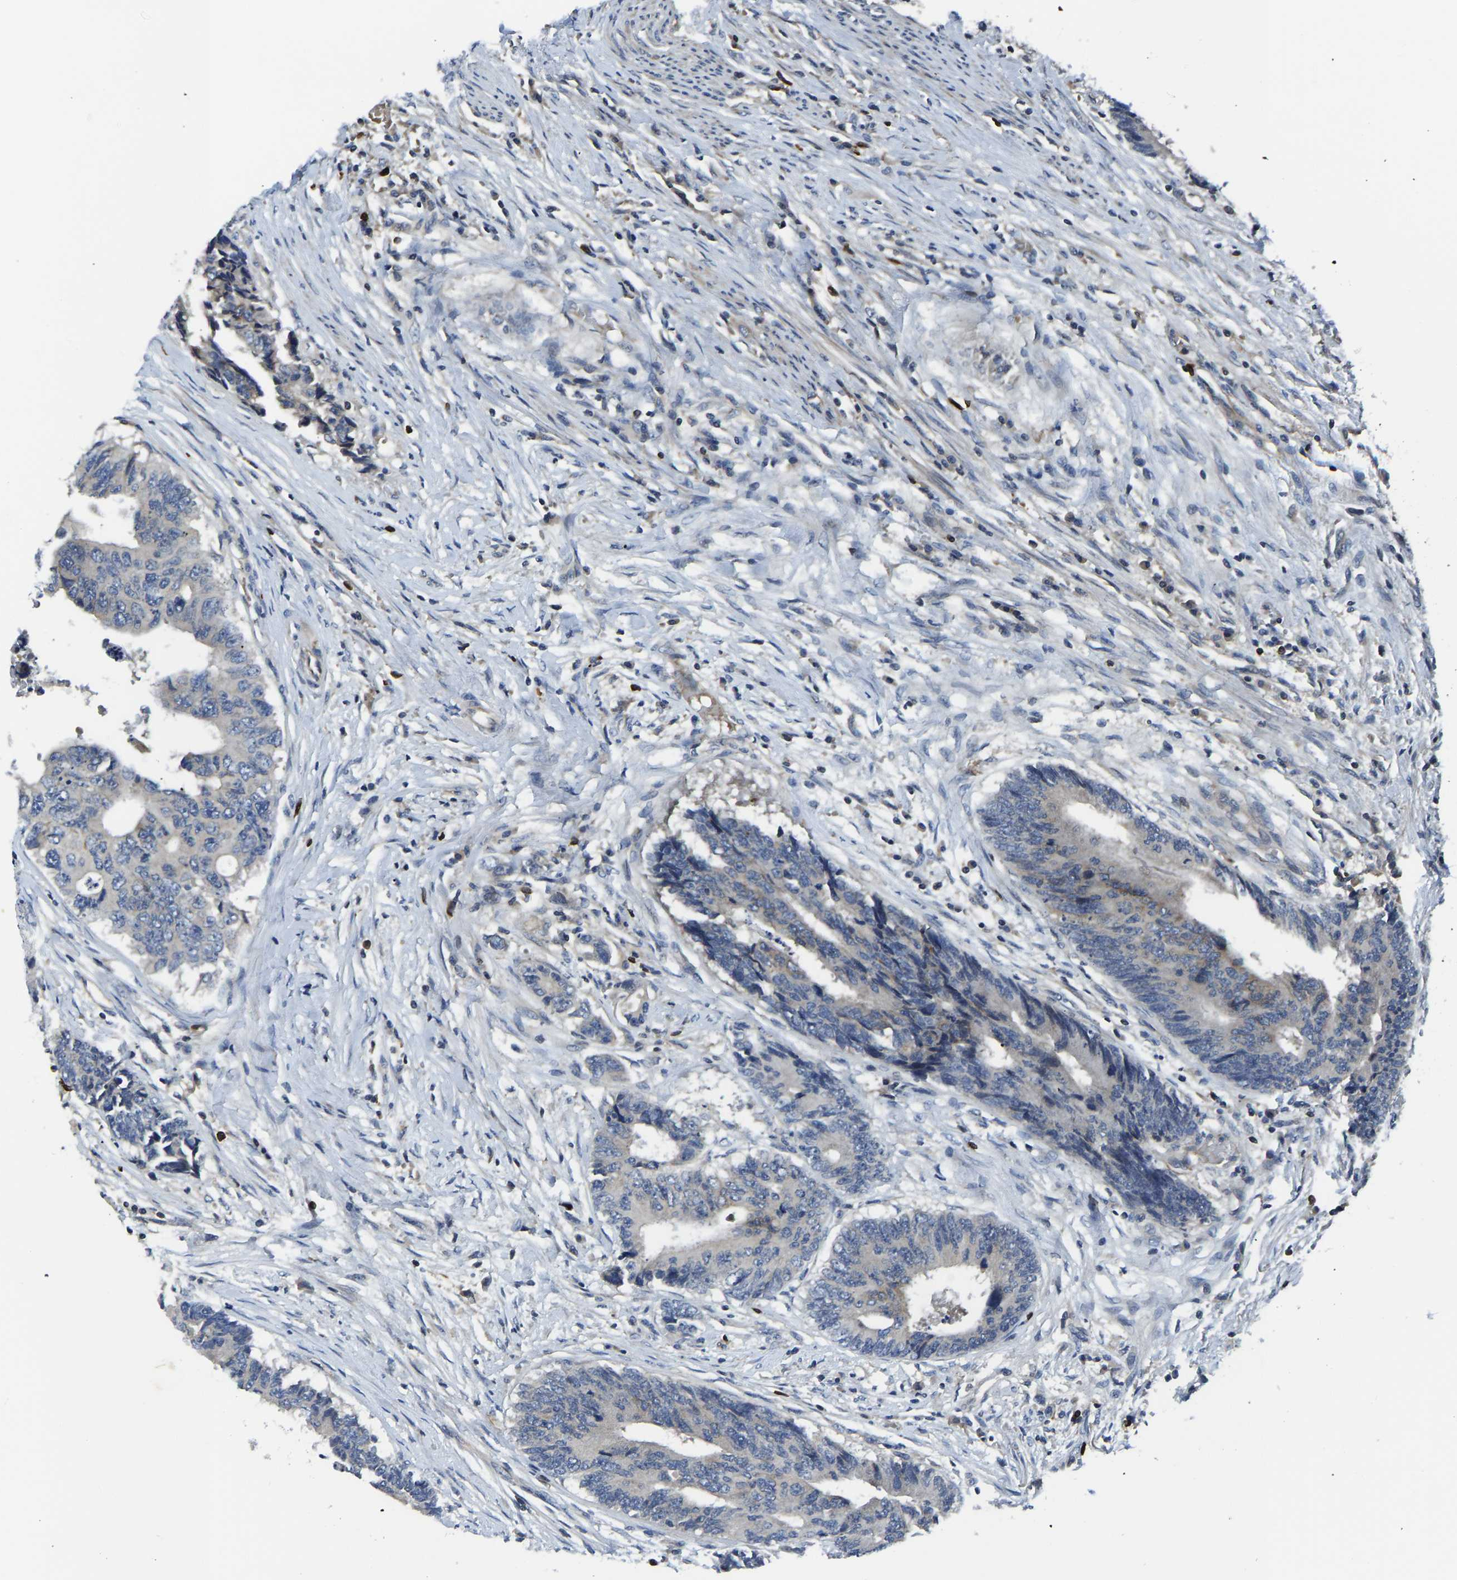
{"staining": {"intensity": "weak", "quantity": "<25%", "location": "cytoplasmic/membranous"}, "tissue": "colorectal cancer", "cell_type": "Tumor cells", "image_type": "cancer", "snomed": [{"axis": "morphology", "description": "Adenocarcinoma, NOS"}, {"axis": "topography", "description": "Rectum"}], "caption": "High power microscopy histopathology image of an immunohistochemistry (IHC) photomicrograph of colorectal cancer, revealing no significant expression in tumor cells.", "gene": "AGBL3", "patient": {"sex": "male", "age": 84}}